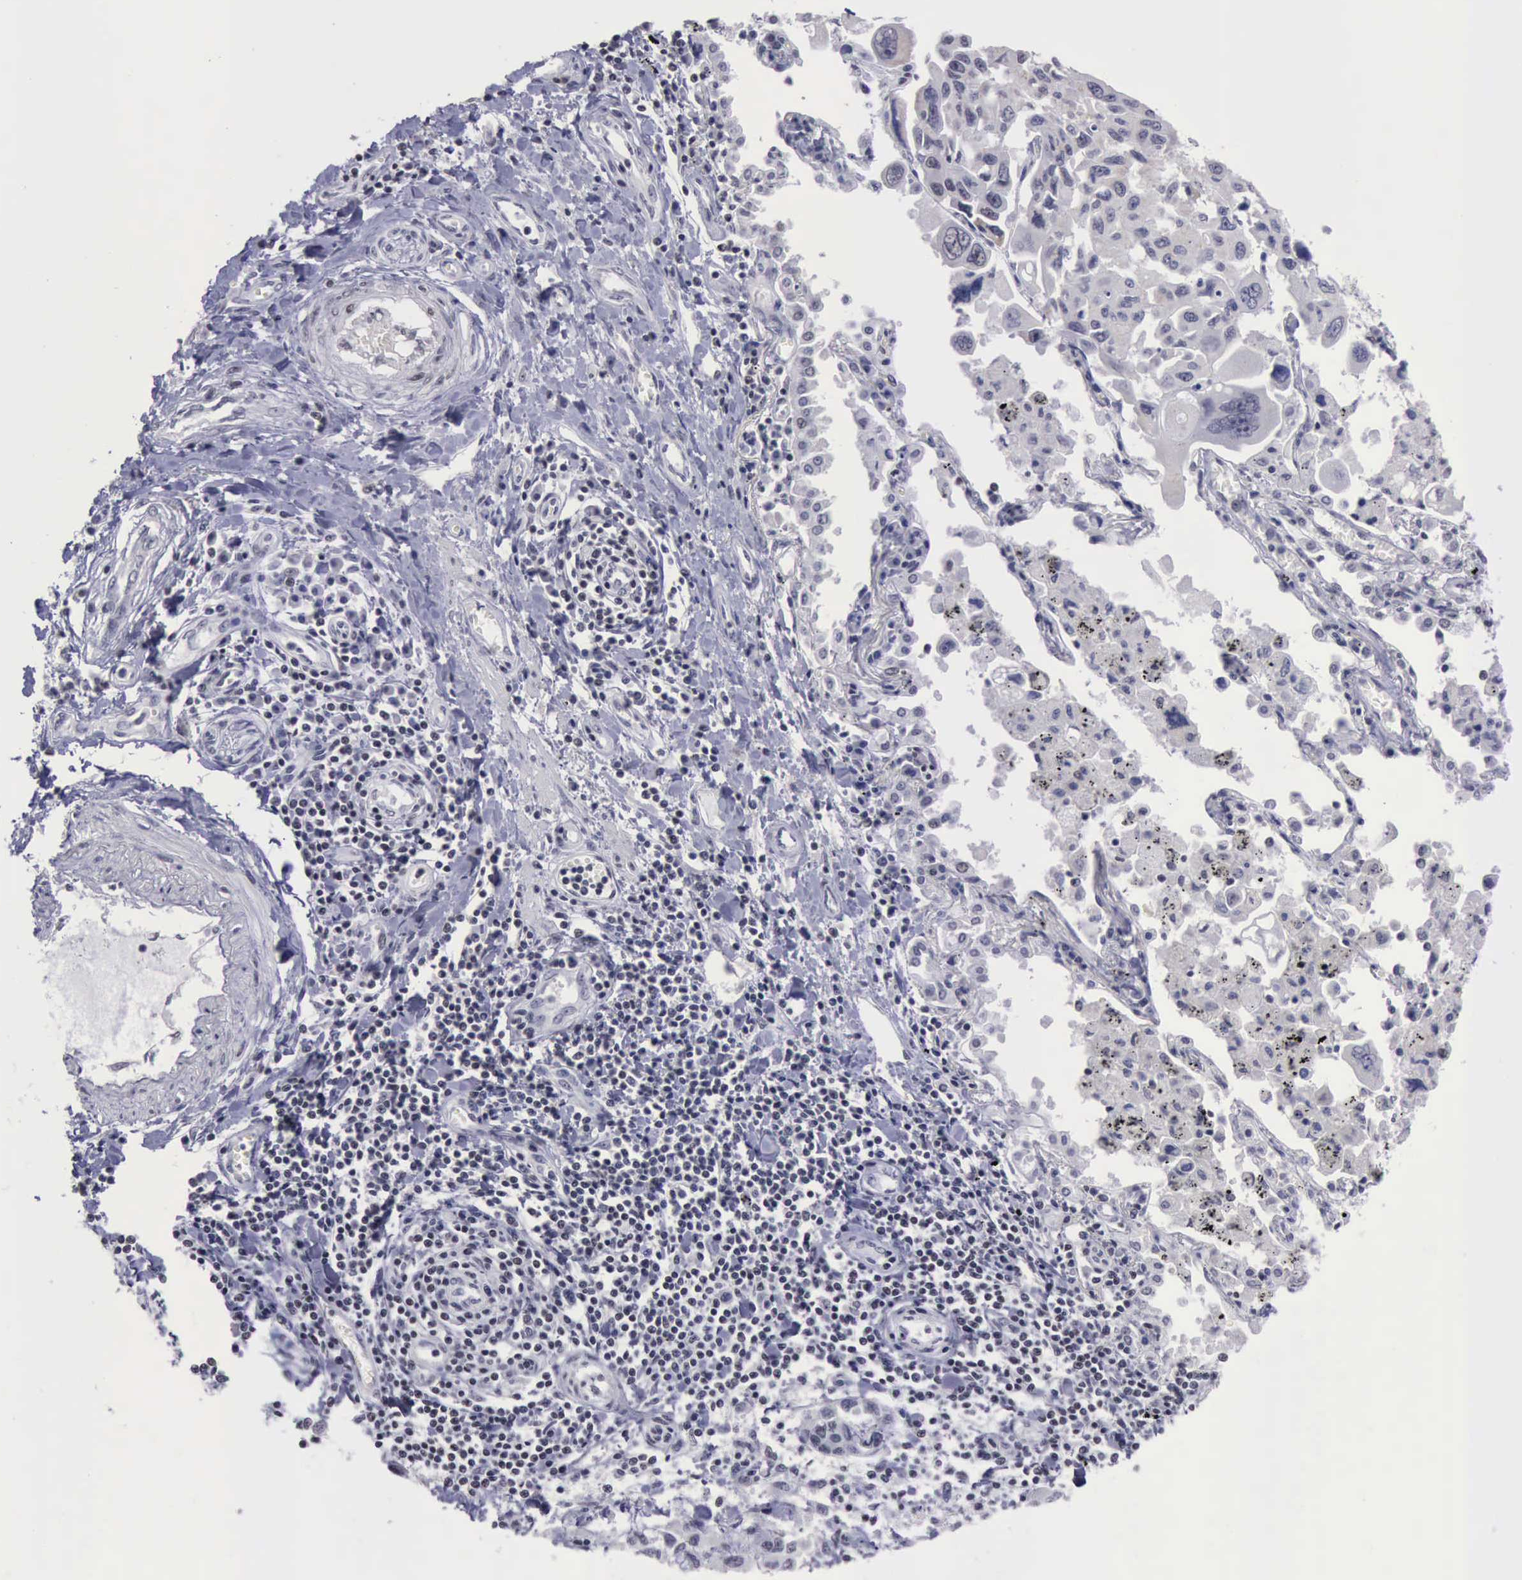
{"staining": {"intensity": "weak", "quantity": "<25%", "location": "nuclear"}, "tissue": "lung cancer", "cell_type": "Tumor cells", "image_type": "cancer", "snomed": [{"axis": "morphology", "description": "Adenocarcinoma, NOS"}, {"axis": "topography", "description": "Lung"}], "caption": "Protein analysis of adenocarcinoma (lung) demonstrates no significant positivity in tumor cells.", "gene": "YY1", "patient": {"sex": "male", "age": 64}}